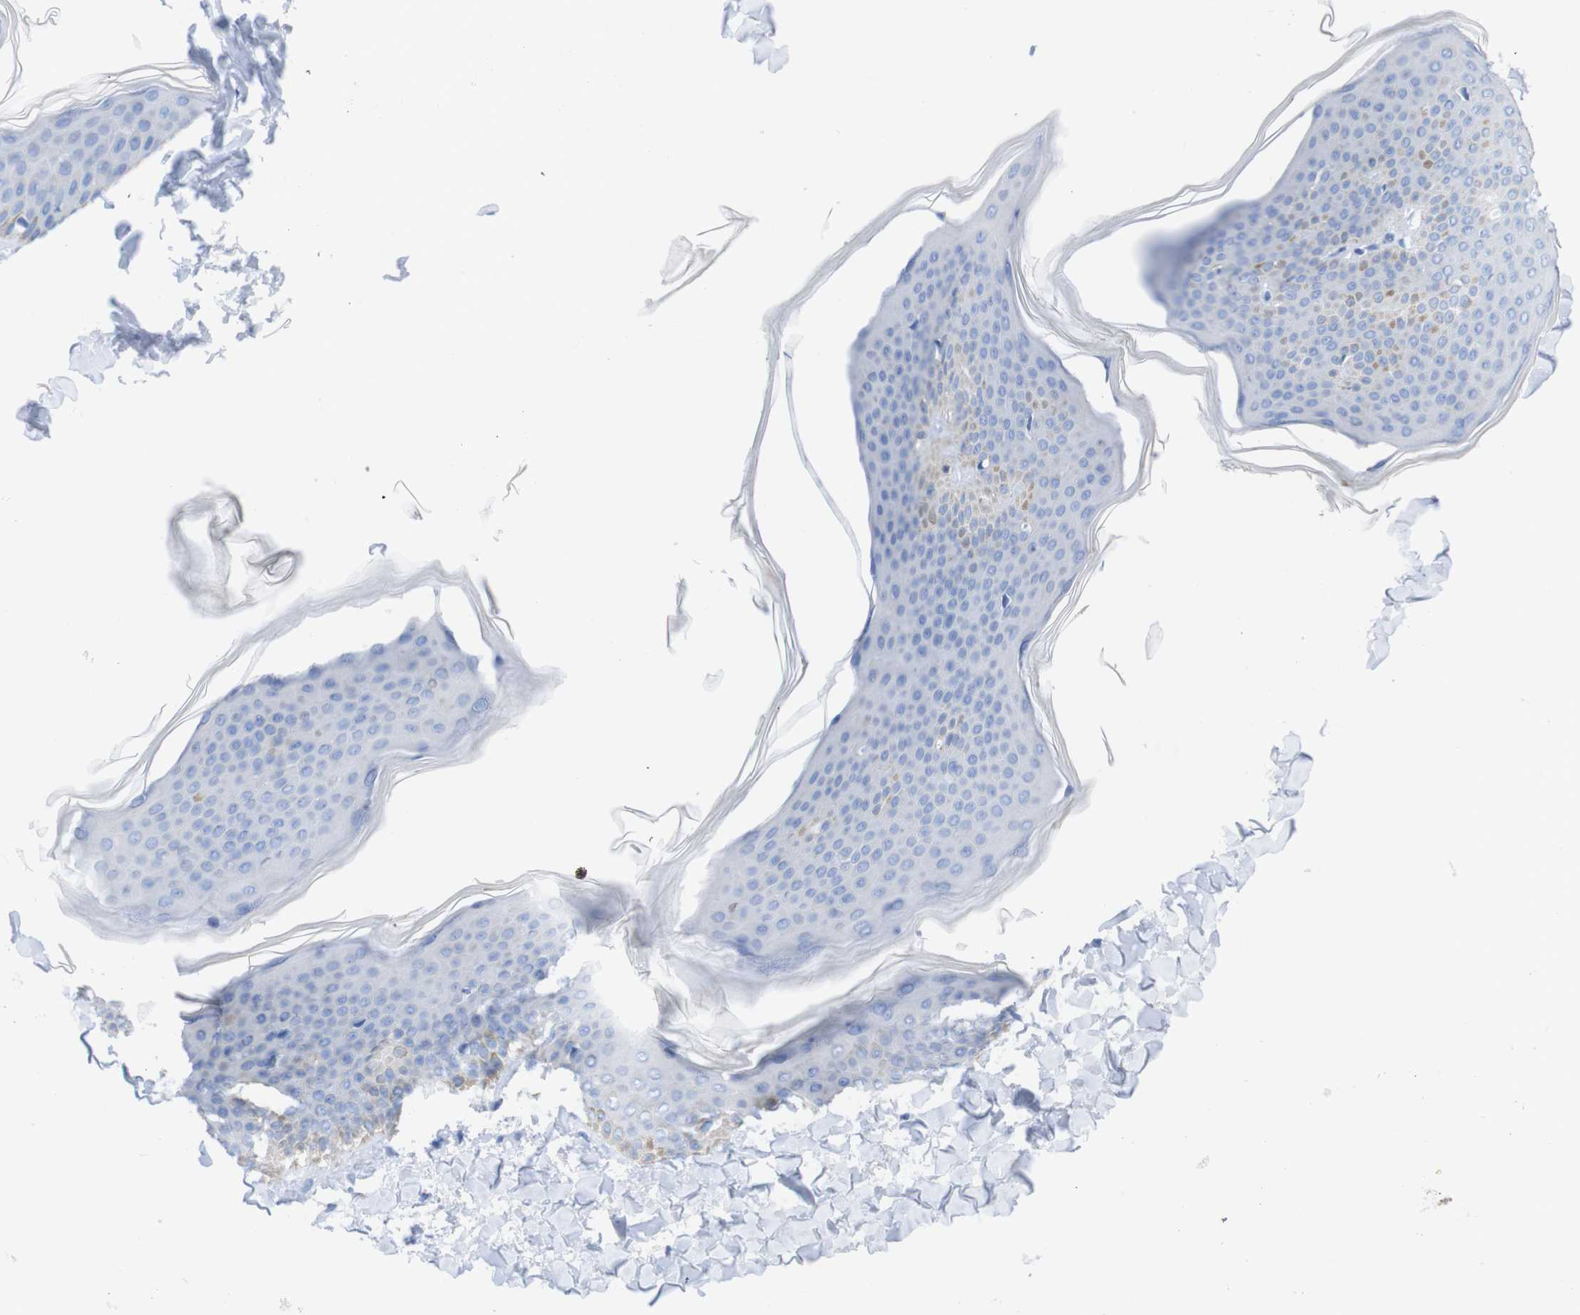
{"staining": {"intensity": "negative", "quantity": "none", "location": "none"}, "tissue": "skin", "cell_type": "Fibroblasts", "image_type": "normal", "snomed": [{"axis": "morphology", "description": "Normal tissue, NOS"}, {"axis": "topography", "description": "Skin"}], "caption": "Immunohistochemistry of unremarkable human skin exhibits no positivity in fibroblasts.", "gene": "PNMA1", "patient": {"sex": "female", "age": 17}}